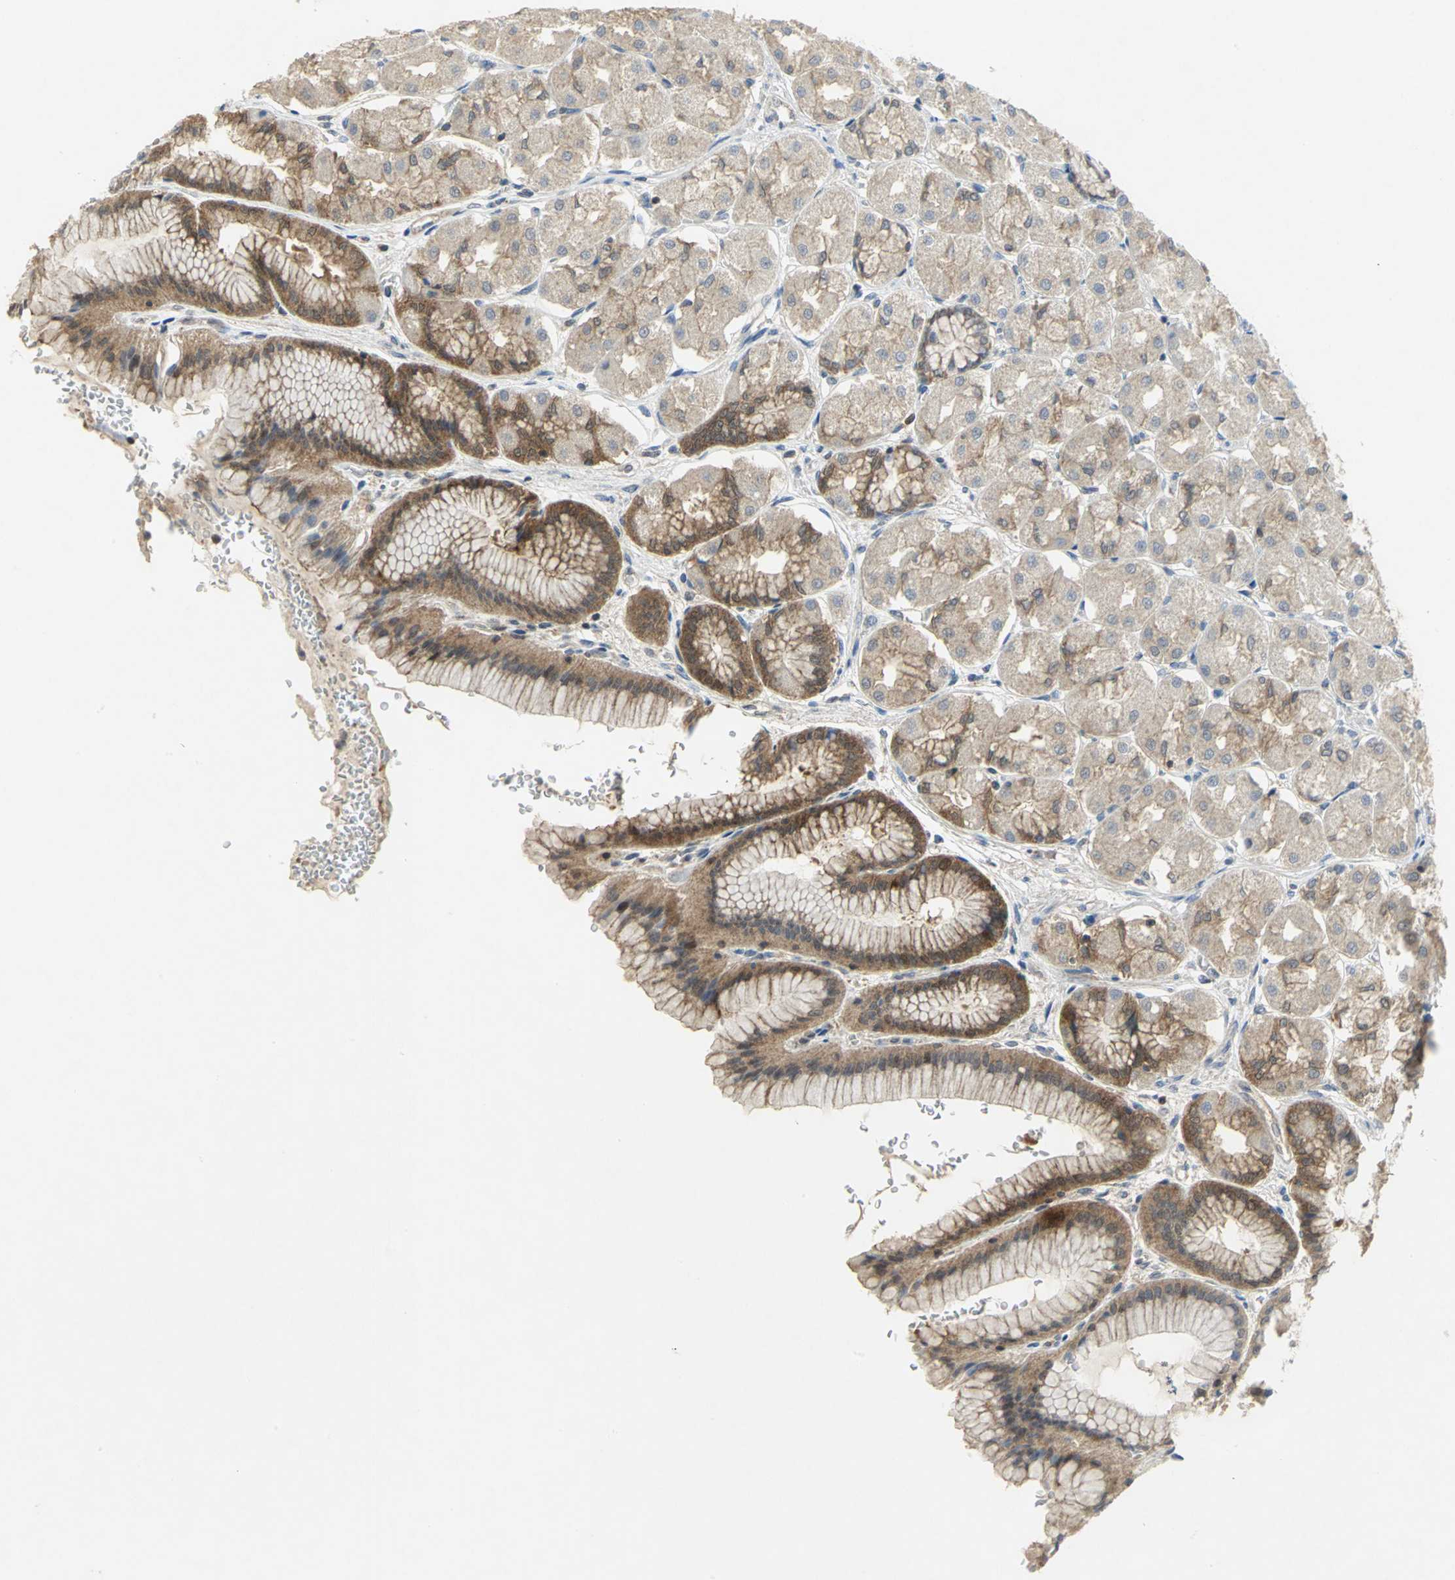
{"staining": {"intensity": "moderate", "quantity": "25%-75%", "location": "cytoplasmic/membranous"}, "tissue": "stomach", "cell_type": "Glandular cells", "image_type": "normal", "snomed": [{"axis": "morphology", "description": "Normal tissue, NOS"}, {"axis": "morphology", "description": "Adenocarcinoma, NOS"}, {"axis": "topography", "description": "Stomach"}, {"axis": "topography", "description": "Stomach, lower"}], "caption": "This histopathology image reveals immunohistochemistry (IHC) staining of normal stomach, with medium moderate cytoplasmic/membranous staining in approximately 25%-75% of glandular cells.", "gene": "PPIA", "patient": {"sex": "female", "age": 65}}